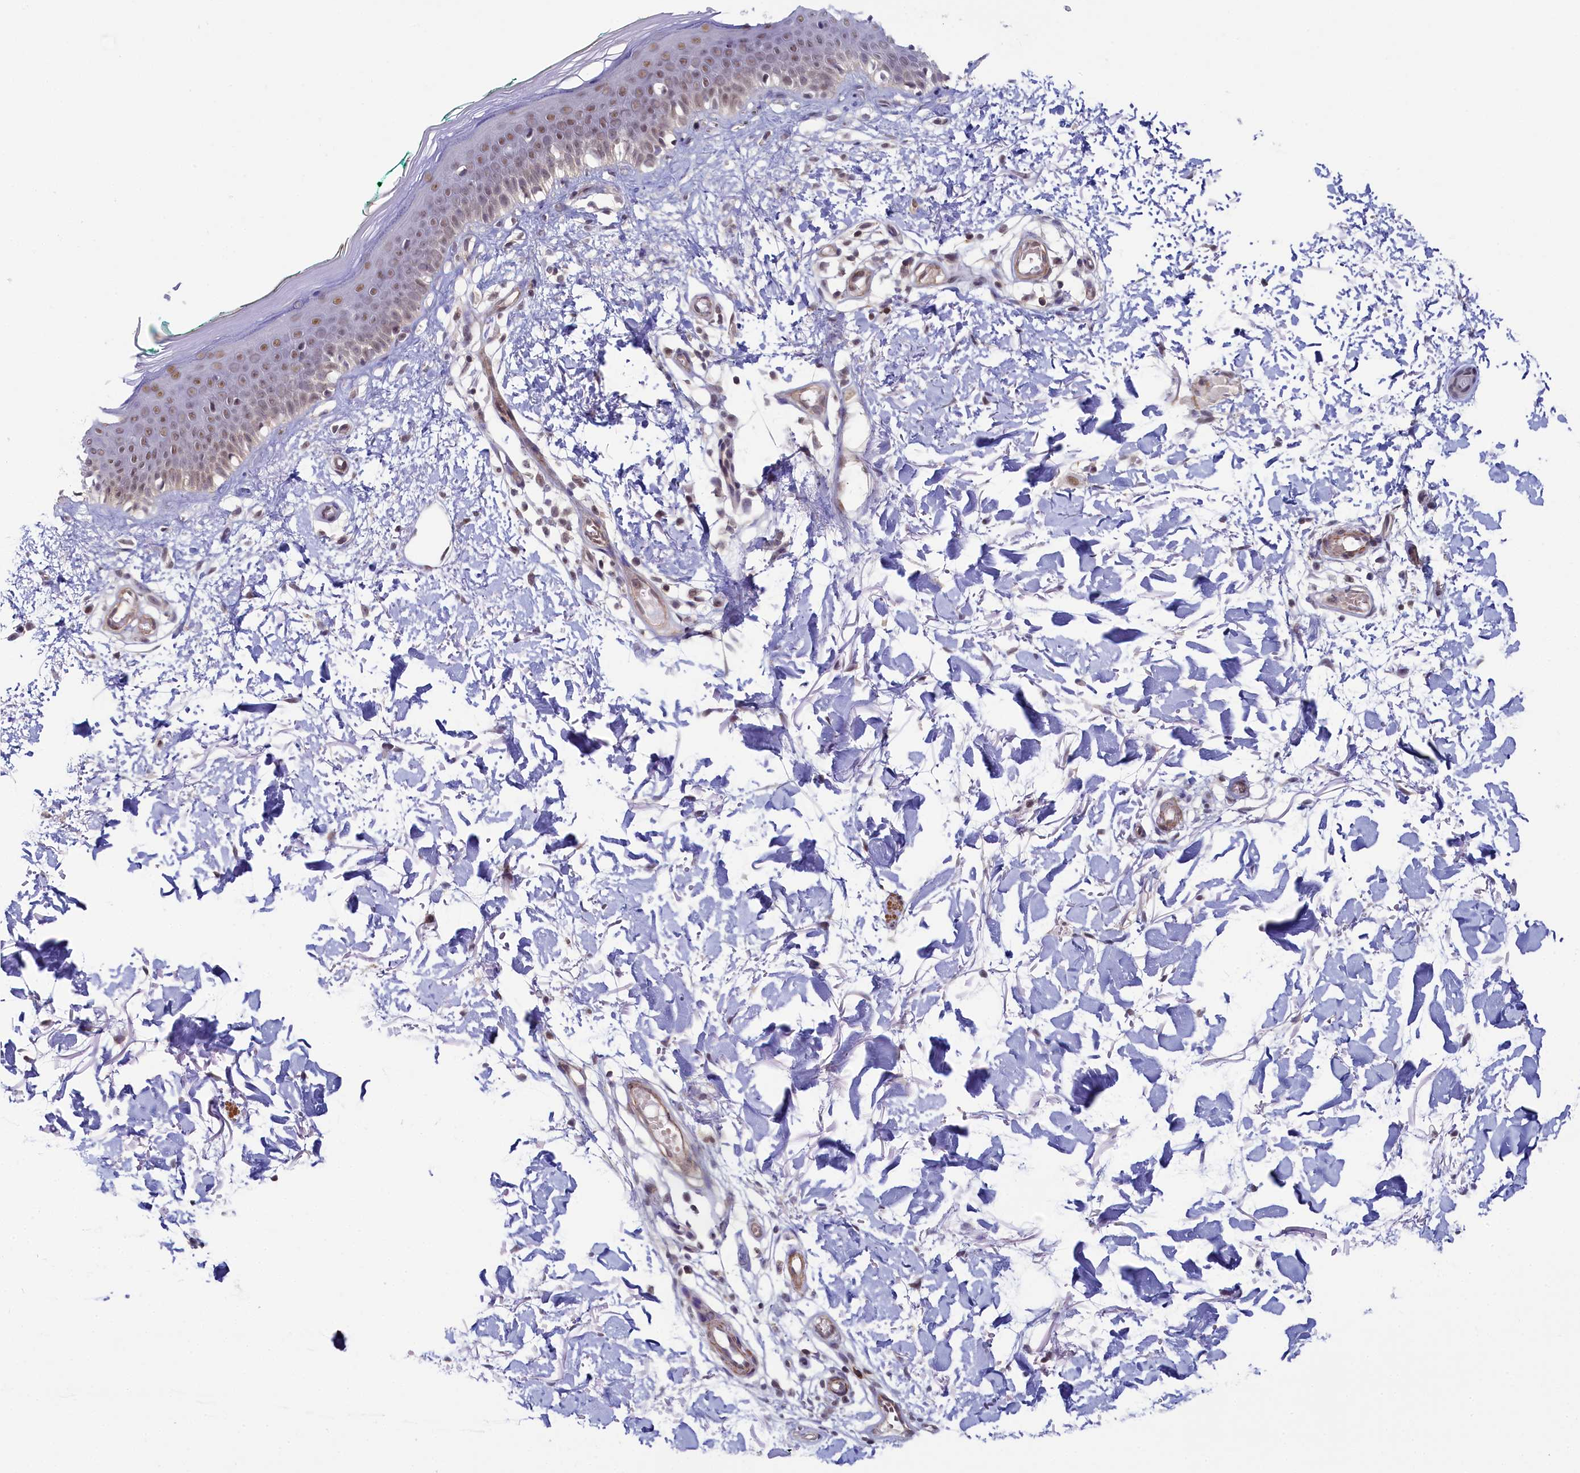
{"staining": {"intensity": "negative", "quantity": "none", "location": "none"}, "tissue": "skin", "cell_type": "Fibroblasts", "image_type": "normal", "snomed": [{"axis": "morphology", "description": "Normal tissue, NOS"}, {"axis": "topography", "description": "Skin"}], "caption": "A micrograph of human skin is negative for staining in fibroblasts. (DAB (3,3'-diaminobenzidine) IHC with hematoxylin counter stain).", "gene": "INTS14", "patient": {"sex": "male", "age": 62}}